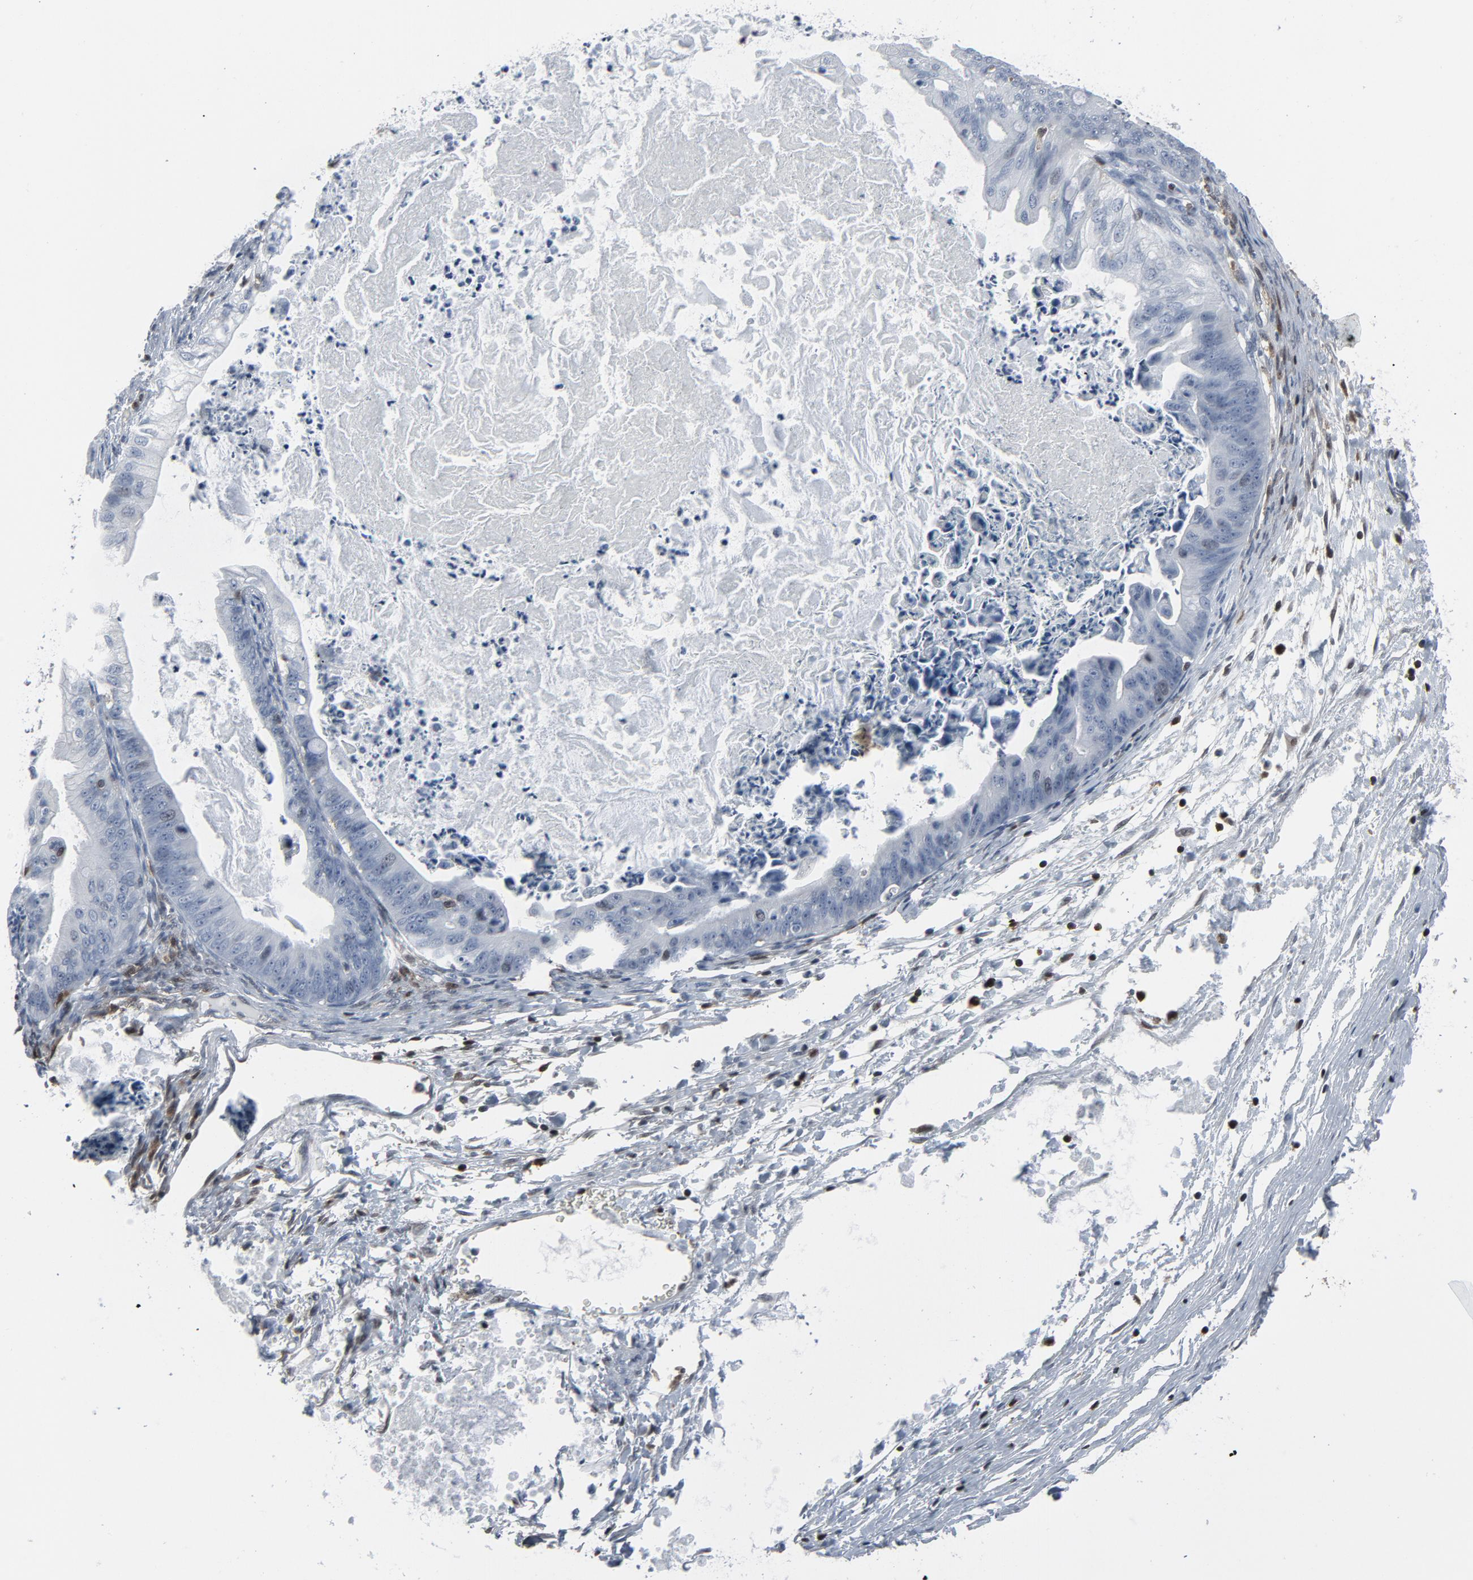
{"staining": {"intensity": "negative", "quantity": "none", "location": "none"}, "tissue": "ovarian cancer", "cell_type": "Tumor cells", "image_type": "cancer", "snomed": [{"axis": "morphology", "description": "Cystadenocarcinoma, mucinous, NOS"}, {"axis": "topography", "description": "Ovary"}], "caption": "Ovarian cancer stained for a protein using immunohistochemistry reveals no positivity tumor cells.", "gene": "STAT5A", "patient": {"sex": "female", "age": 37}}